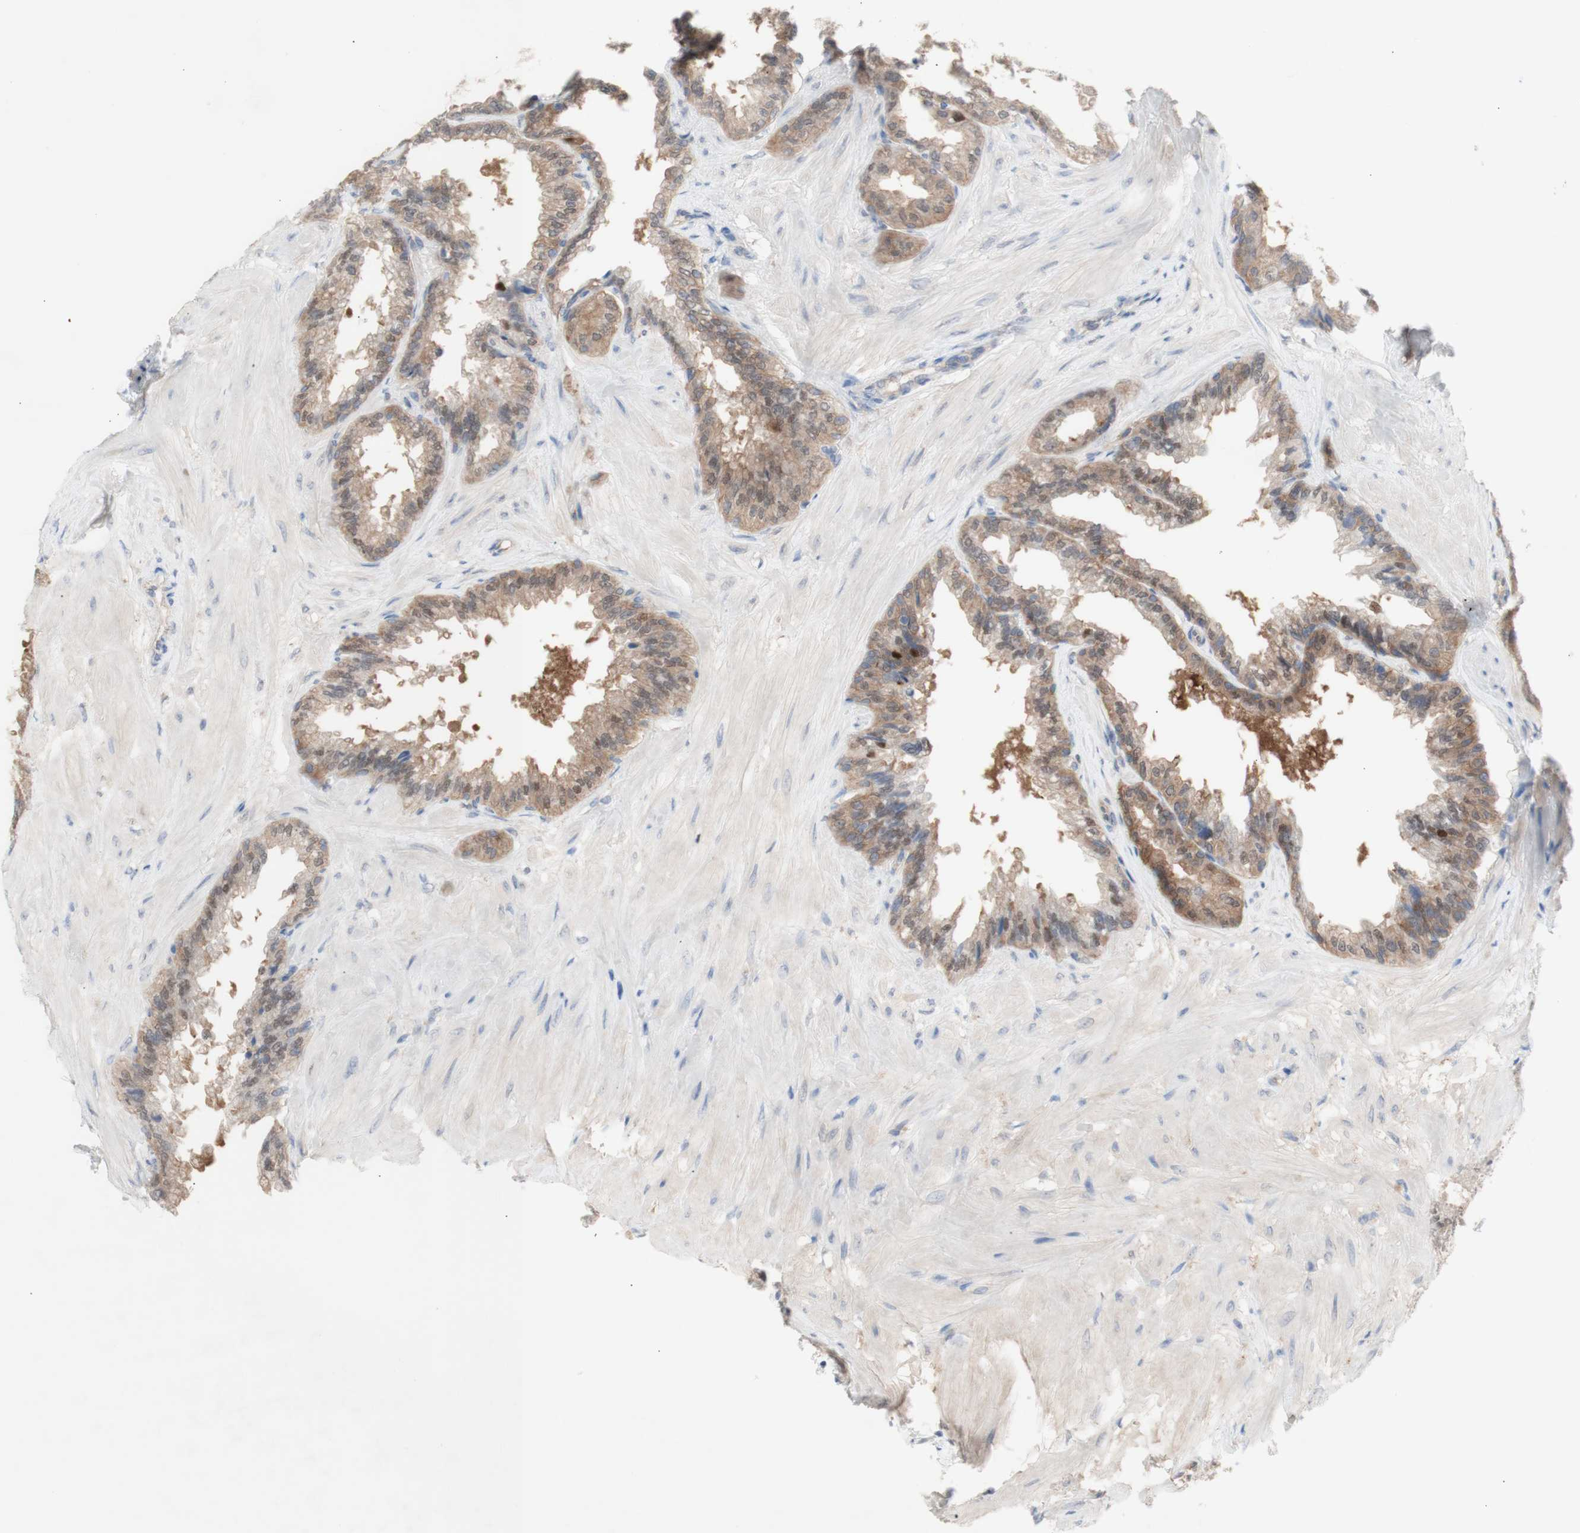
{"staining": {"intensity": "moderate", "quantity": ">75%", "location": "cytoplasmic/membranous,nuclear"}, "tissue": "seminal vesicle", "cell_type": "Glandular cells", "image_type": "normal", "snomed": [{"axis": "morphology", "description": "Normal tissue, NOS"}, {"axis": "topography", "description": "Seminal veicle"}], "caption": "Glandular cells show moderate cytoplasmic/membranous,nuclear expression in about >75% of cells in benign seminal vesicle. The protein of interest is stained brown, and the nuclei are stained in blue (DAB IHC with brightfield microscopy, high magnification).", "gene": "PRMT5", "patient": {"sex": "male", "age": 46}}